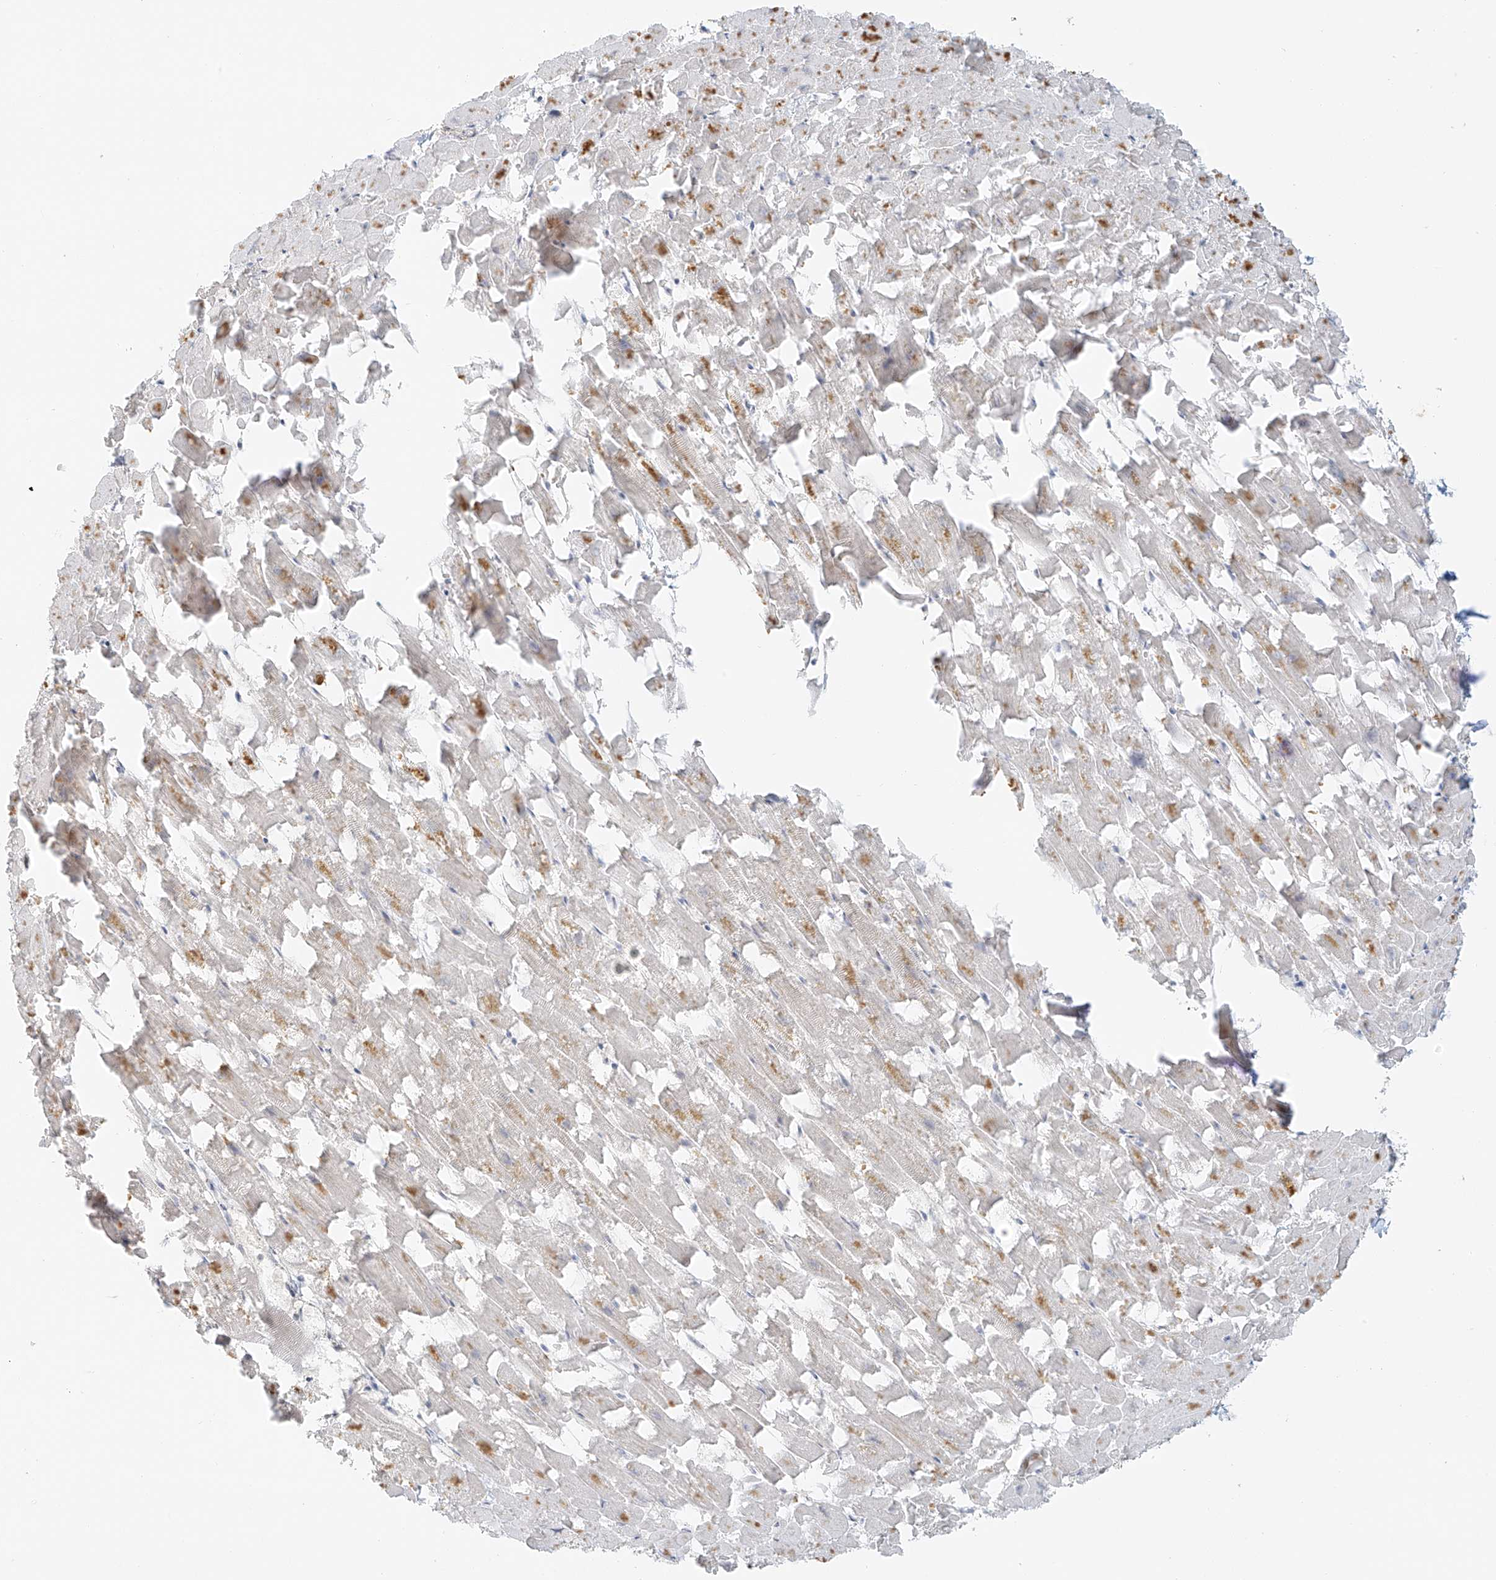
{"staining": {"intensity": "negative", "quantity": "none", "location": "none"}, "tissue": "heart muscle", "cell_type": "Cardiomyocytes", "image_type": "normal", "snomed": [{"axis": "morphology", "description": "Normal tissue, NOS"}, {"axis": "topography", "description": "Heart"}], "caption": "DAB (3,3'-diaminobenzidine) immunohistochemical staining of unremarkable human heart muscle displays no significant positivity in cardiomyocytes.", "gene": "MIPEP", "patient": {"sex": "female", "age": 64}}